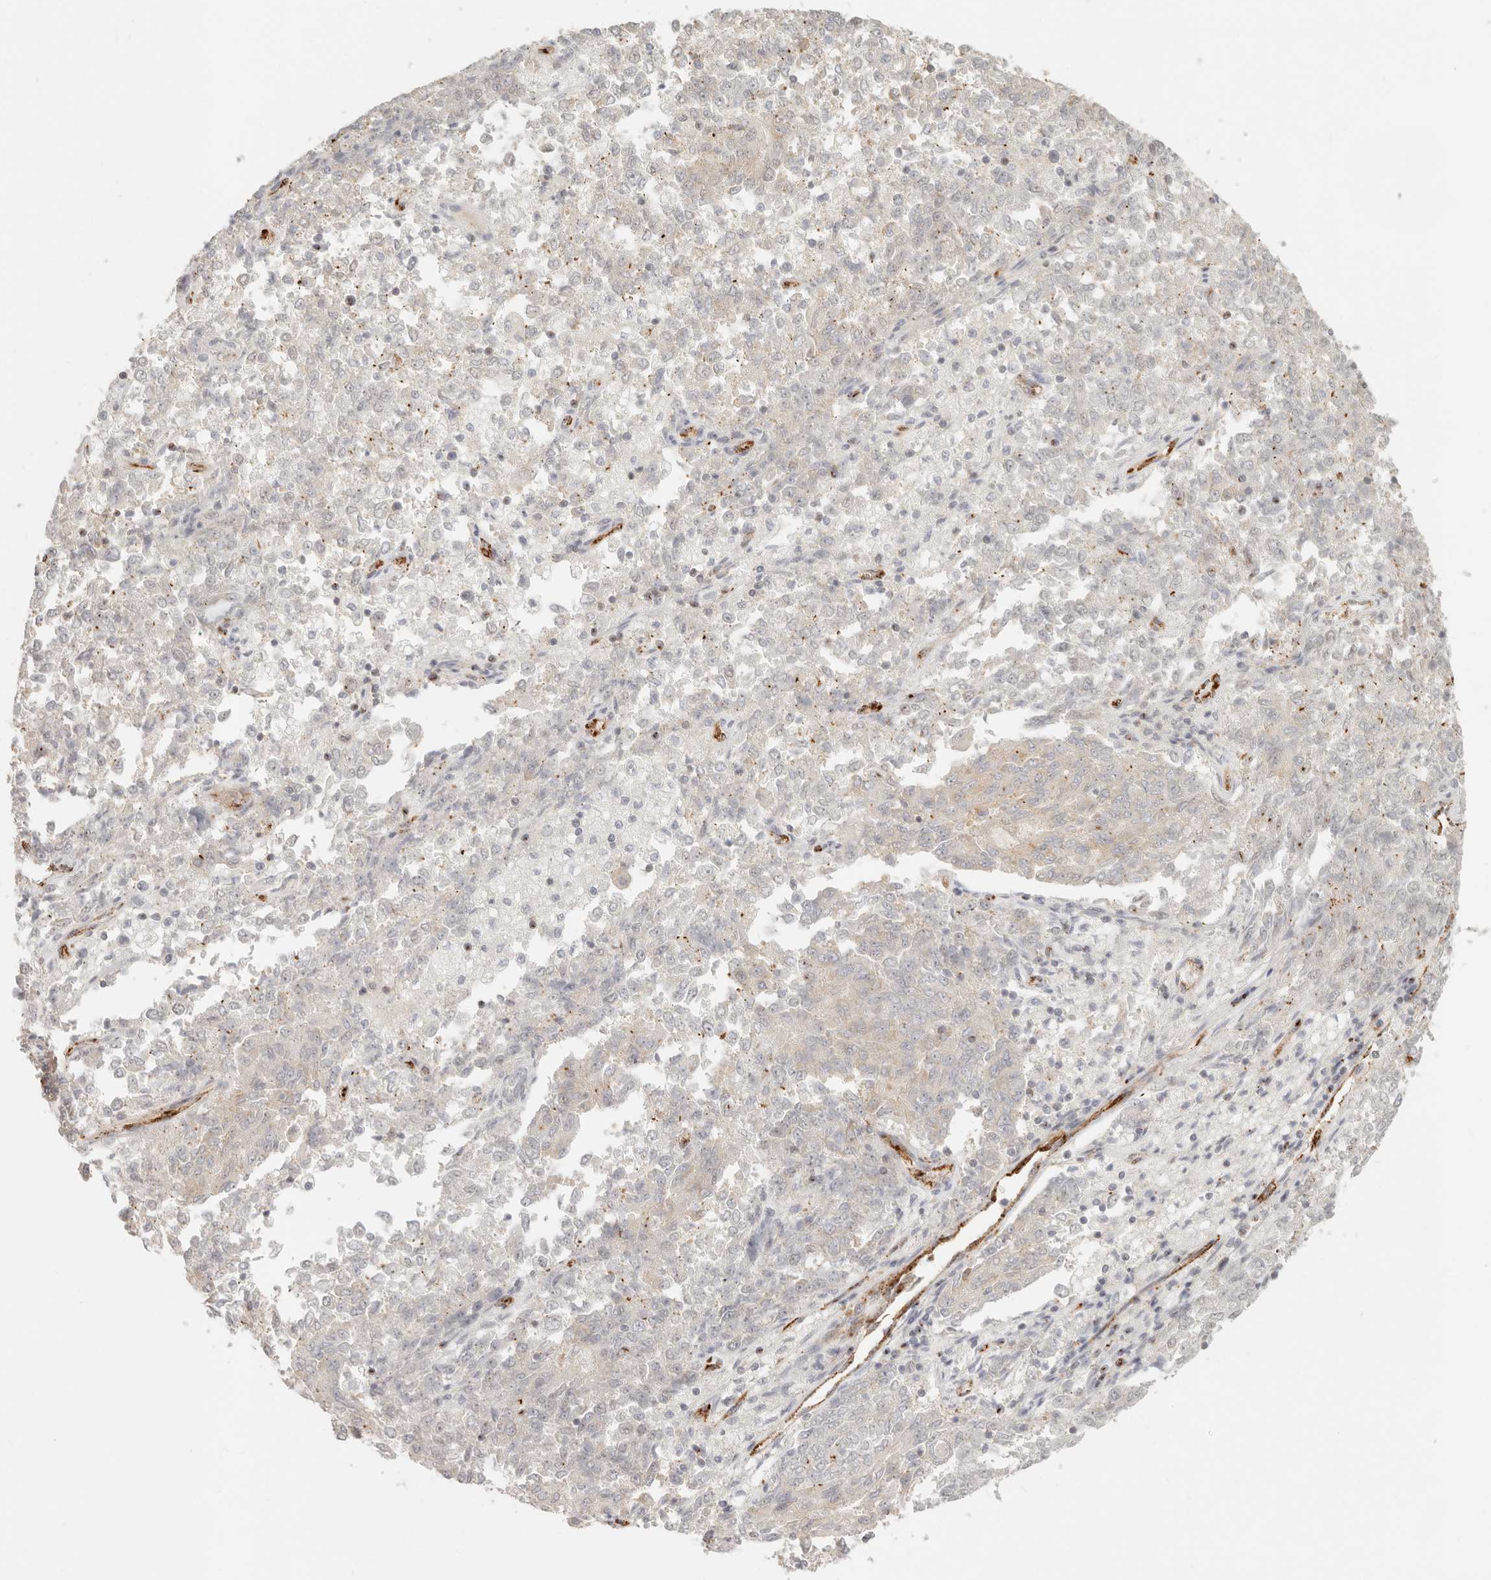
{"staining": {"intensity": "weak", "quantity": "<25%", "location": "cytoplasmic/membranous"}, "tissue": "endometrial cancer", "cell_type": "Tumor cells", "image_type": "cancer", "snomed": [{"axis": "morphology", "description": "Adenocarcinoma, NOS"}, {"axis": "topography", "description": "Endometrium"}], "caption": "A histopathology image of adenocarcinoma (endometrial) stained for a protein reveals no brown staining in tumor cells.", "gene": "SASS6", "patient": {"sex": "female", "age": 80}}